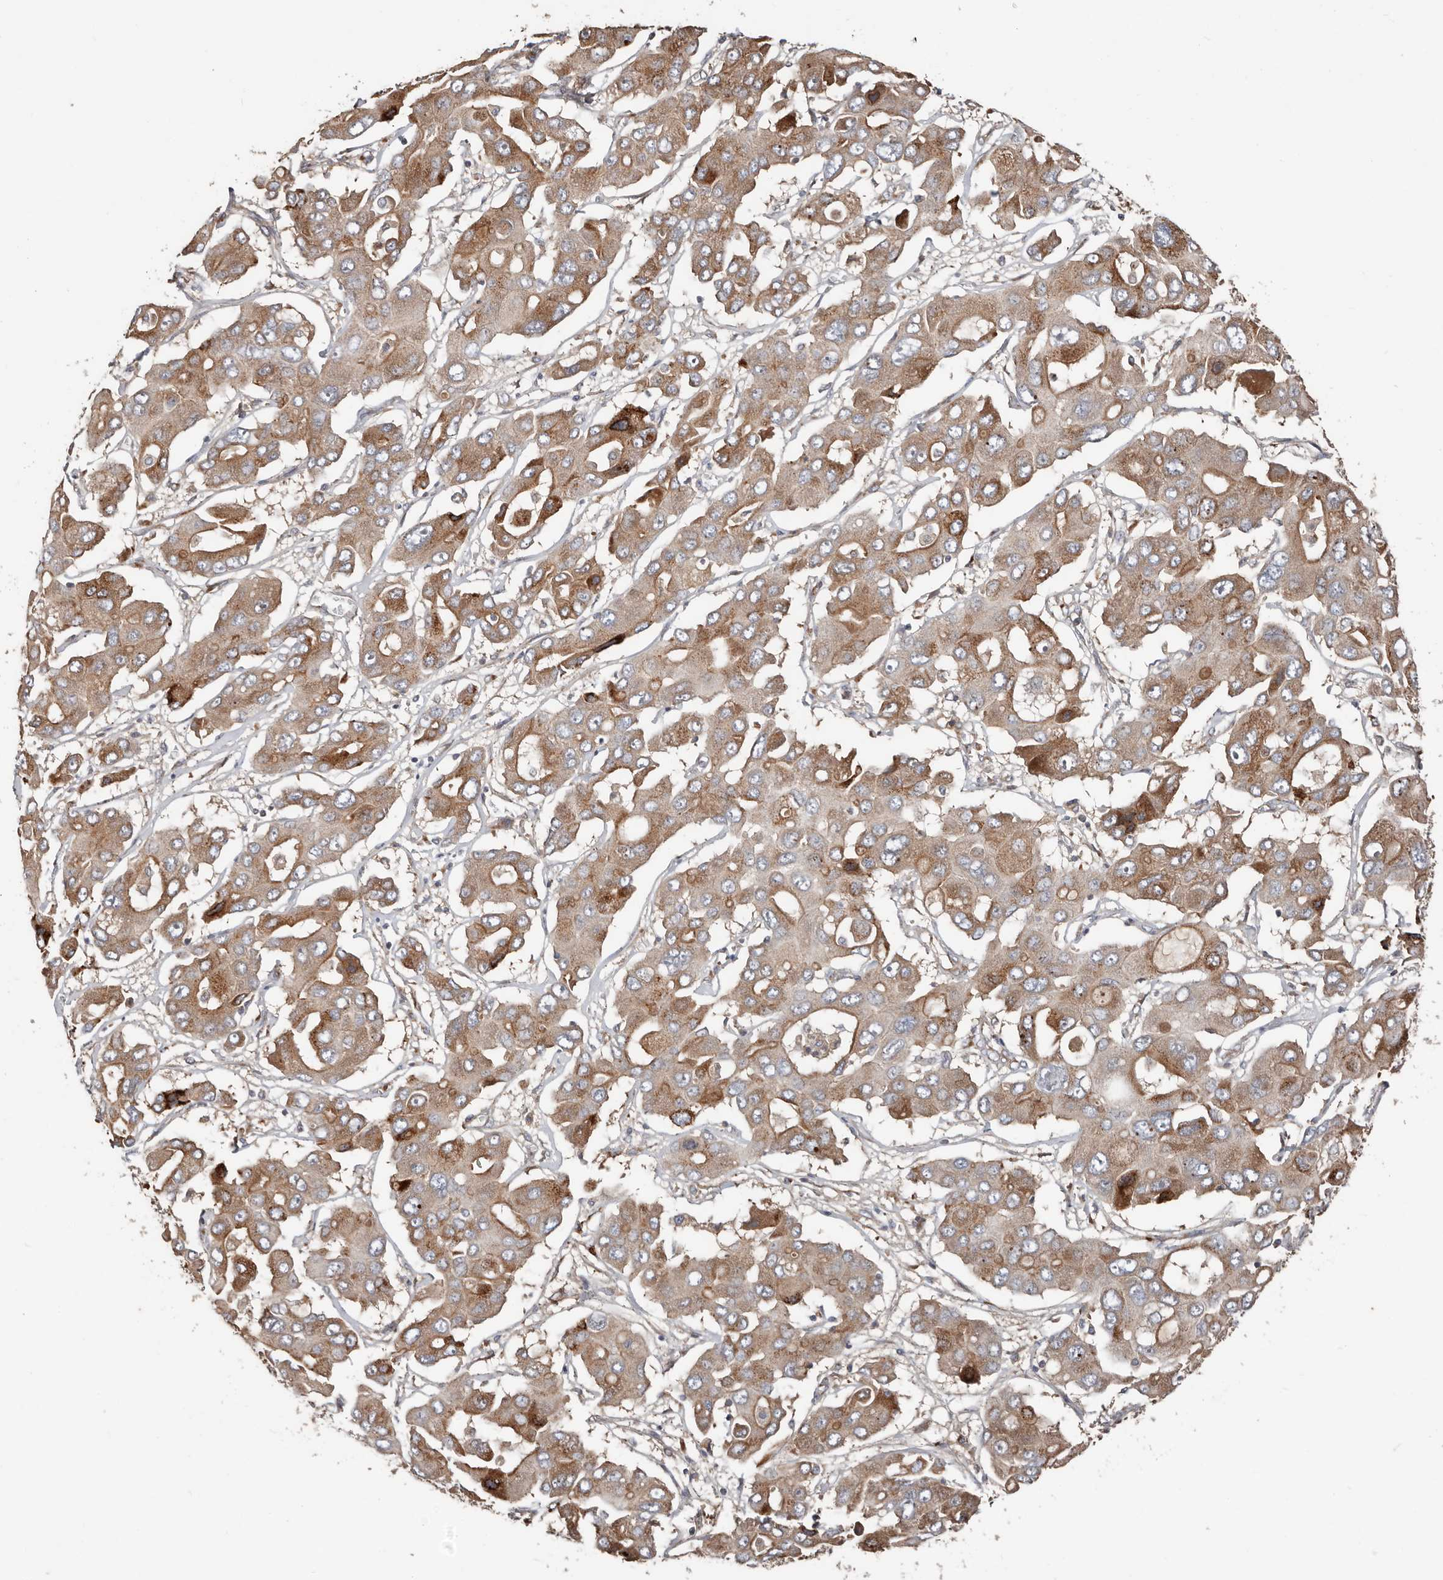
{"staining": {"intensity": "moderate", "quantity": ">75%", "location": "cytoplasmic/membranous"}, "tissue": "liver cancer", "cell_type": "Tumor cells", "image_type": "cancer", "snomed": [{"axis": "morphology", "description": "Cholangiocarcinoma"}, {"axis": "topography", "description": "Liver"}], "caption": "Brown immunohistochemical staining in liver cancer displays moderate cytoplasmic/membranous staining in about >75% of tumor cells. (IHC, brightfield microscopy, high magnification).", "gene": "COG1", "patient": {"sex": "male", "age": 67}}